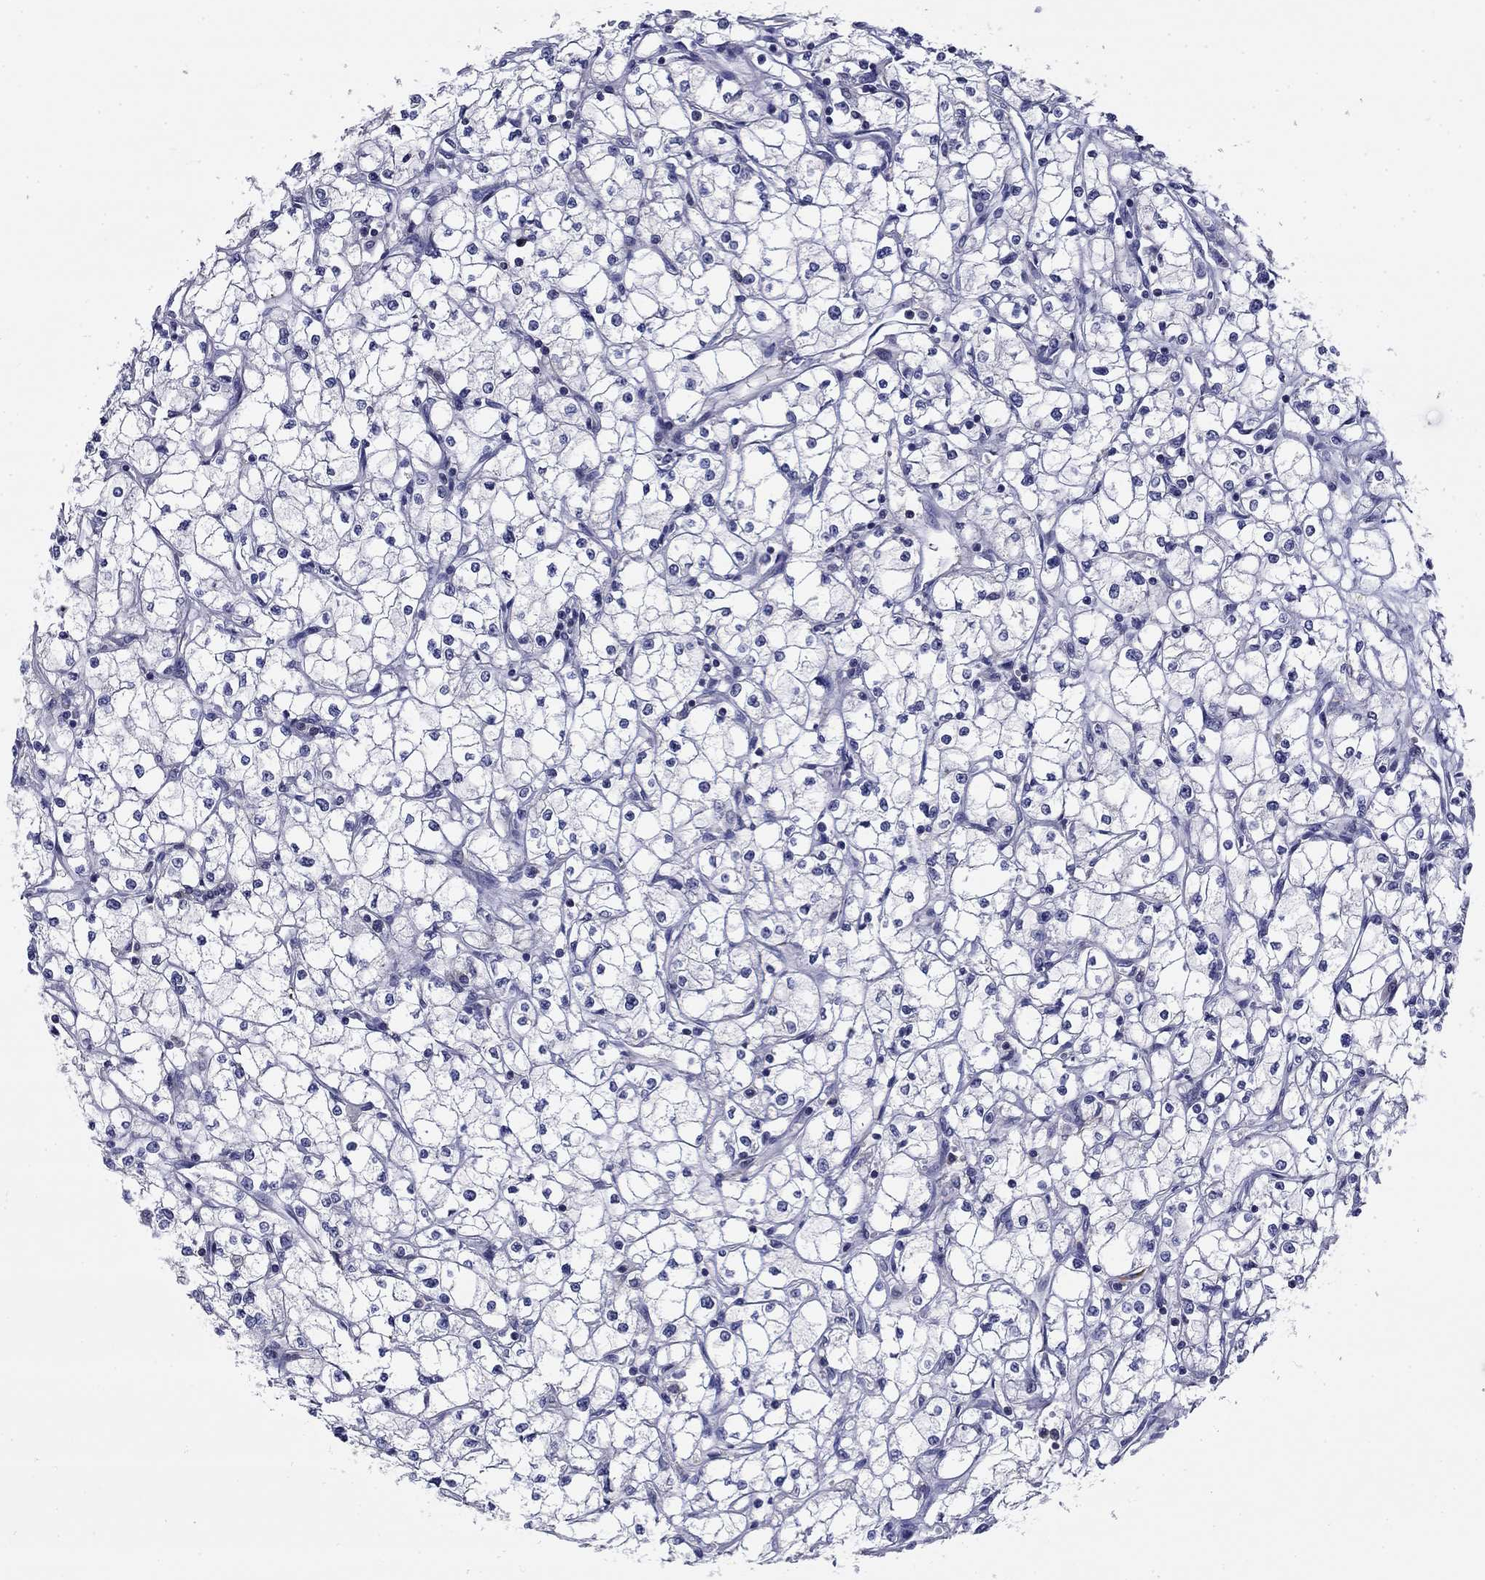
{"staining": {"intensity": "negative", "quantity": "none", "location": "none"}, "tissue": "renal cancer", "cell_type": "Tumor cells", "image_type": "cancer", "snomed": [{"axis": "morphology", "description": "Adenocarcinoma, NOS"}, {"axis": "topography", "description": "Kidney"}], "caption": "Tumor cells show no significant protein positivity in renal cancer (adenocarcinoma).", "gene": "POU2F2", "patient": {"sex": "male", "age": 67}}